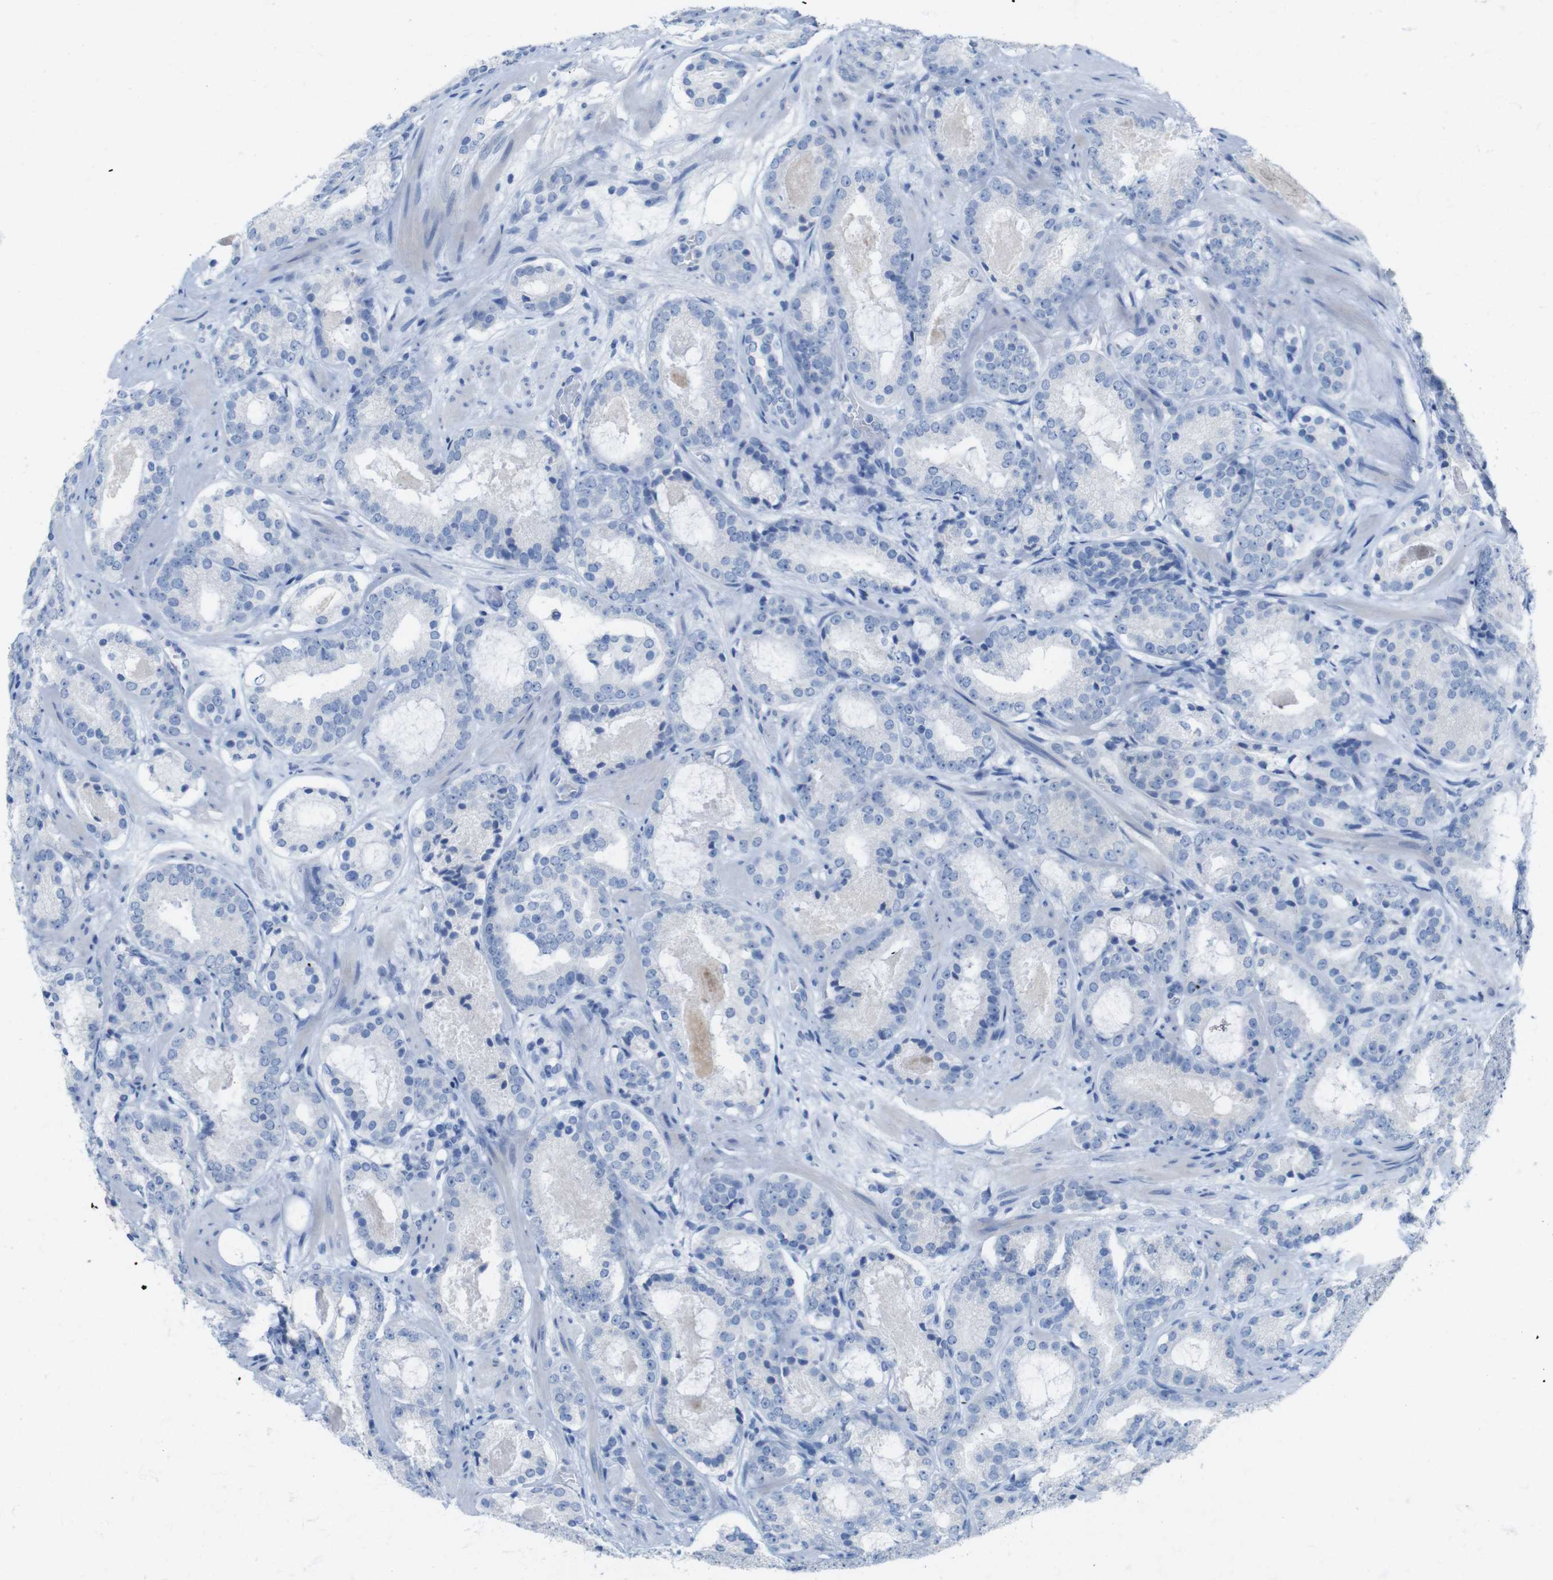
{"staining": {"intensity": "negative", "quantity": "none", "location": "none"}, "tissue": "prostate cancer", "cell_type": "Tumor cells", "image_type": "cancer", "snomed": [{"axis": "morphology", "description": "Adenocarcinoma, Low grade"}, {"axis": "topography", "description": "Prostate"}], "caption": "Immunohistochemical staining of human prostate cancer (adenocarcinoma (low-grade)) shows no significant staining in tumor cells.", "gene": "LAG3", "patient": {"sex": "male", "age": 69}}